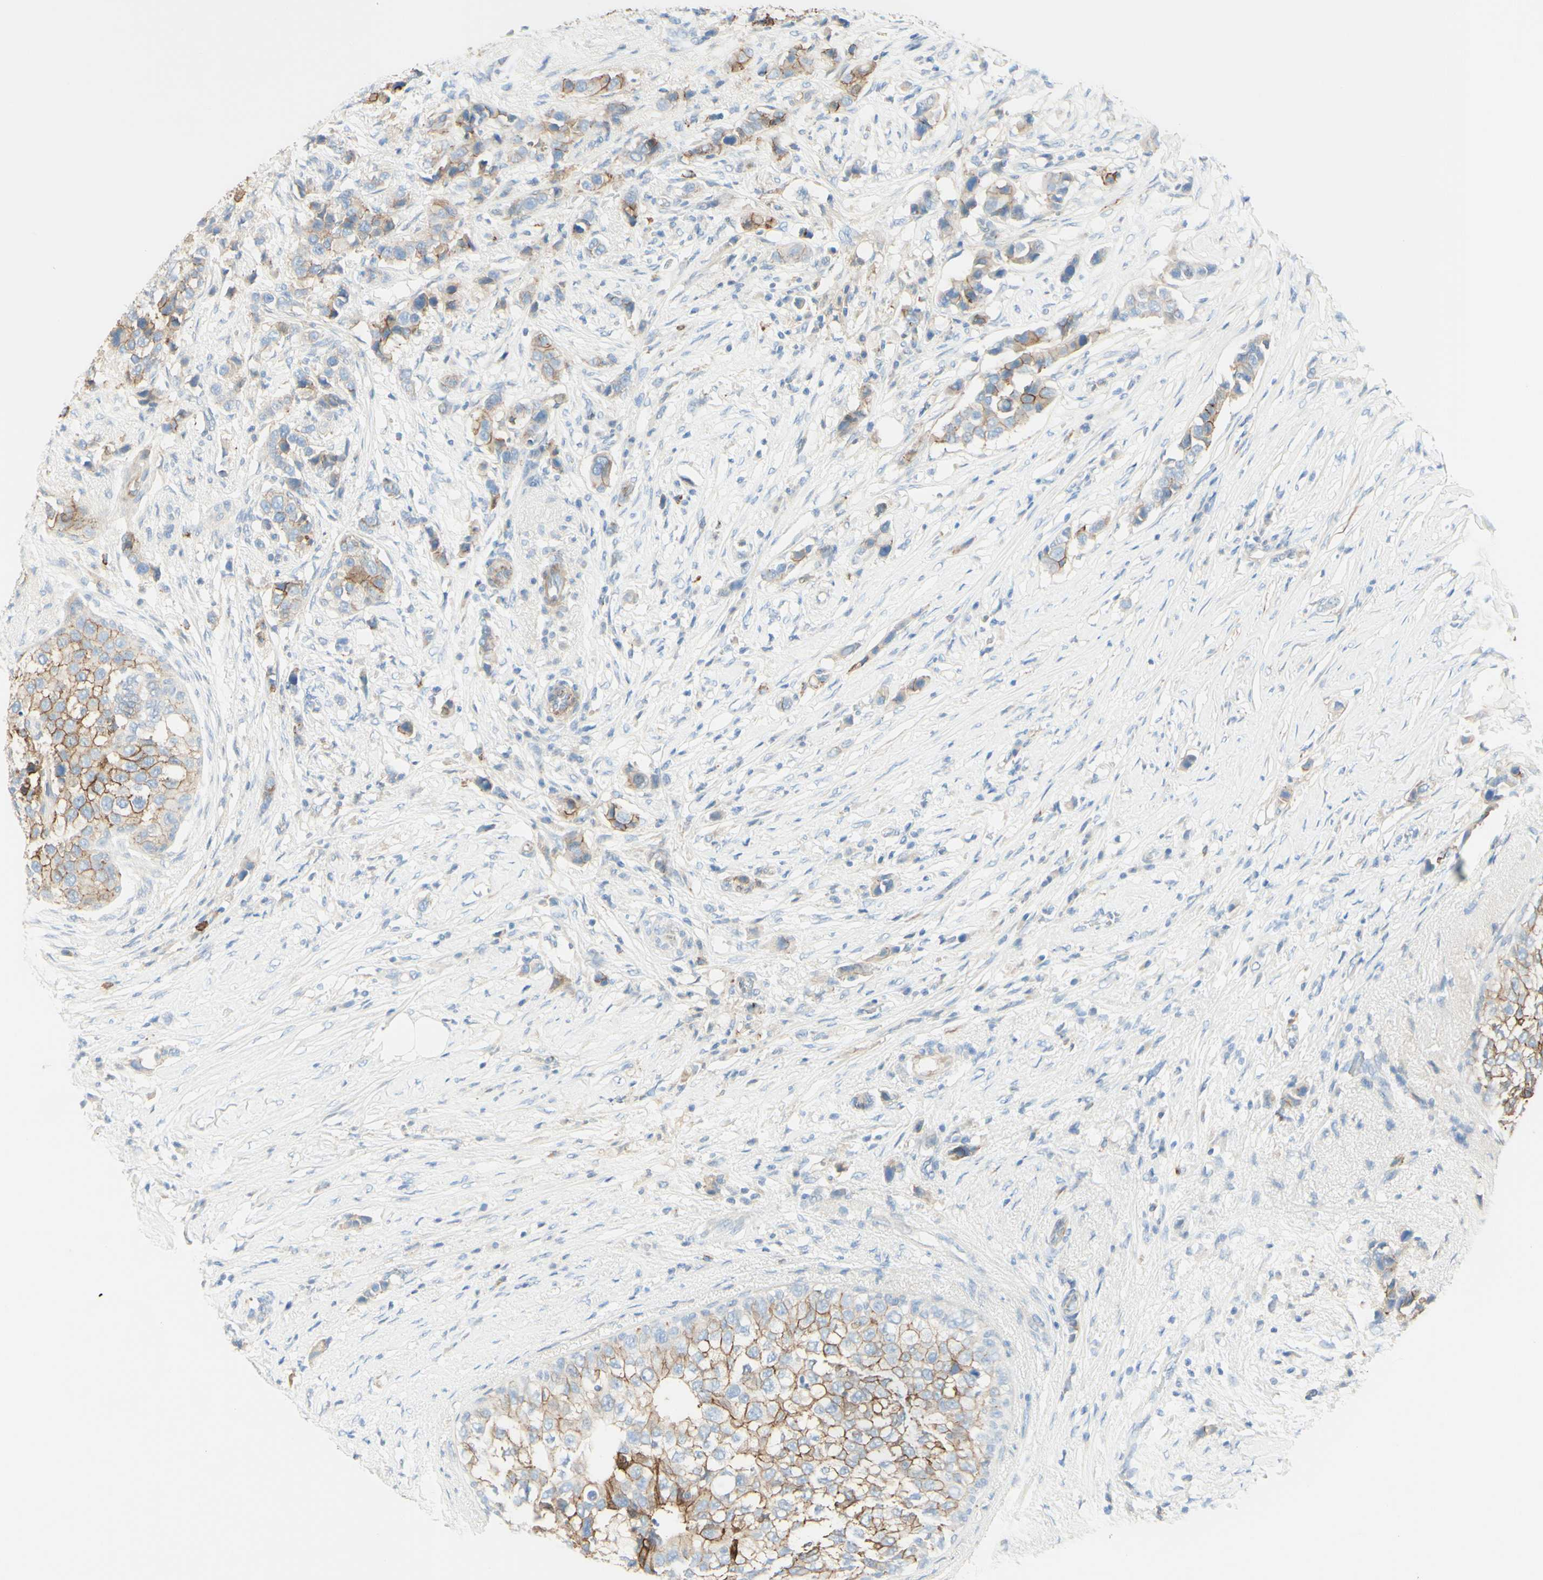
{"staining": {"intensity": "moderate", "quantity": "25%-75%", "location": "cytoplasmic/membranous"}, "tissue": "breast cancer", "cell_type": "Tumor cells", "image_type": "cancer", "snomed": [{"axis": "morphology", "description": "Normal tissue, NOS"}, {"axis": "morphology", "description": "Duct carcinoma"}, {"axis": "topography", "description": "Breast"}], "caption": "There is medium levels of moderate cytoplasmic/membranous expression in tumor cells of breast cancer (infiltrating ductal carcinoma), as demonstrated by immunohistochemical staining (brown color).", "gene": "ALCAM", "patient": {"sex": "female", "age": 50}}